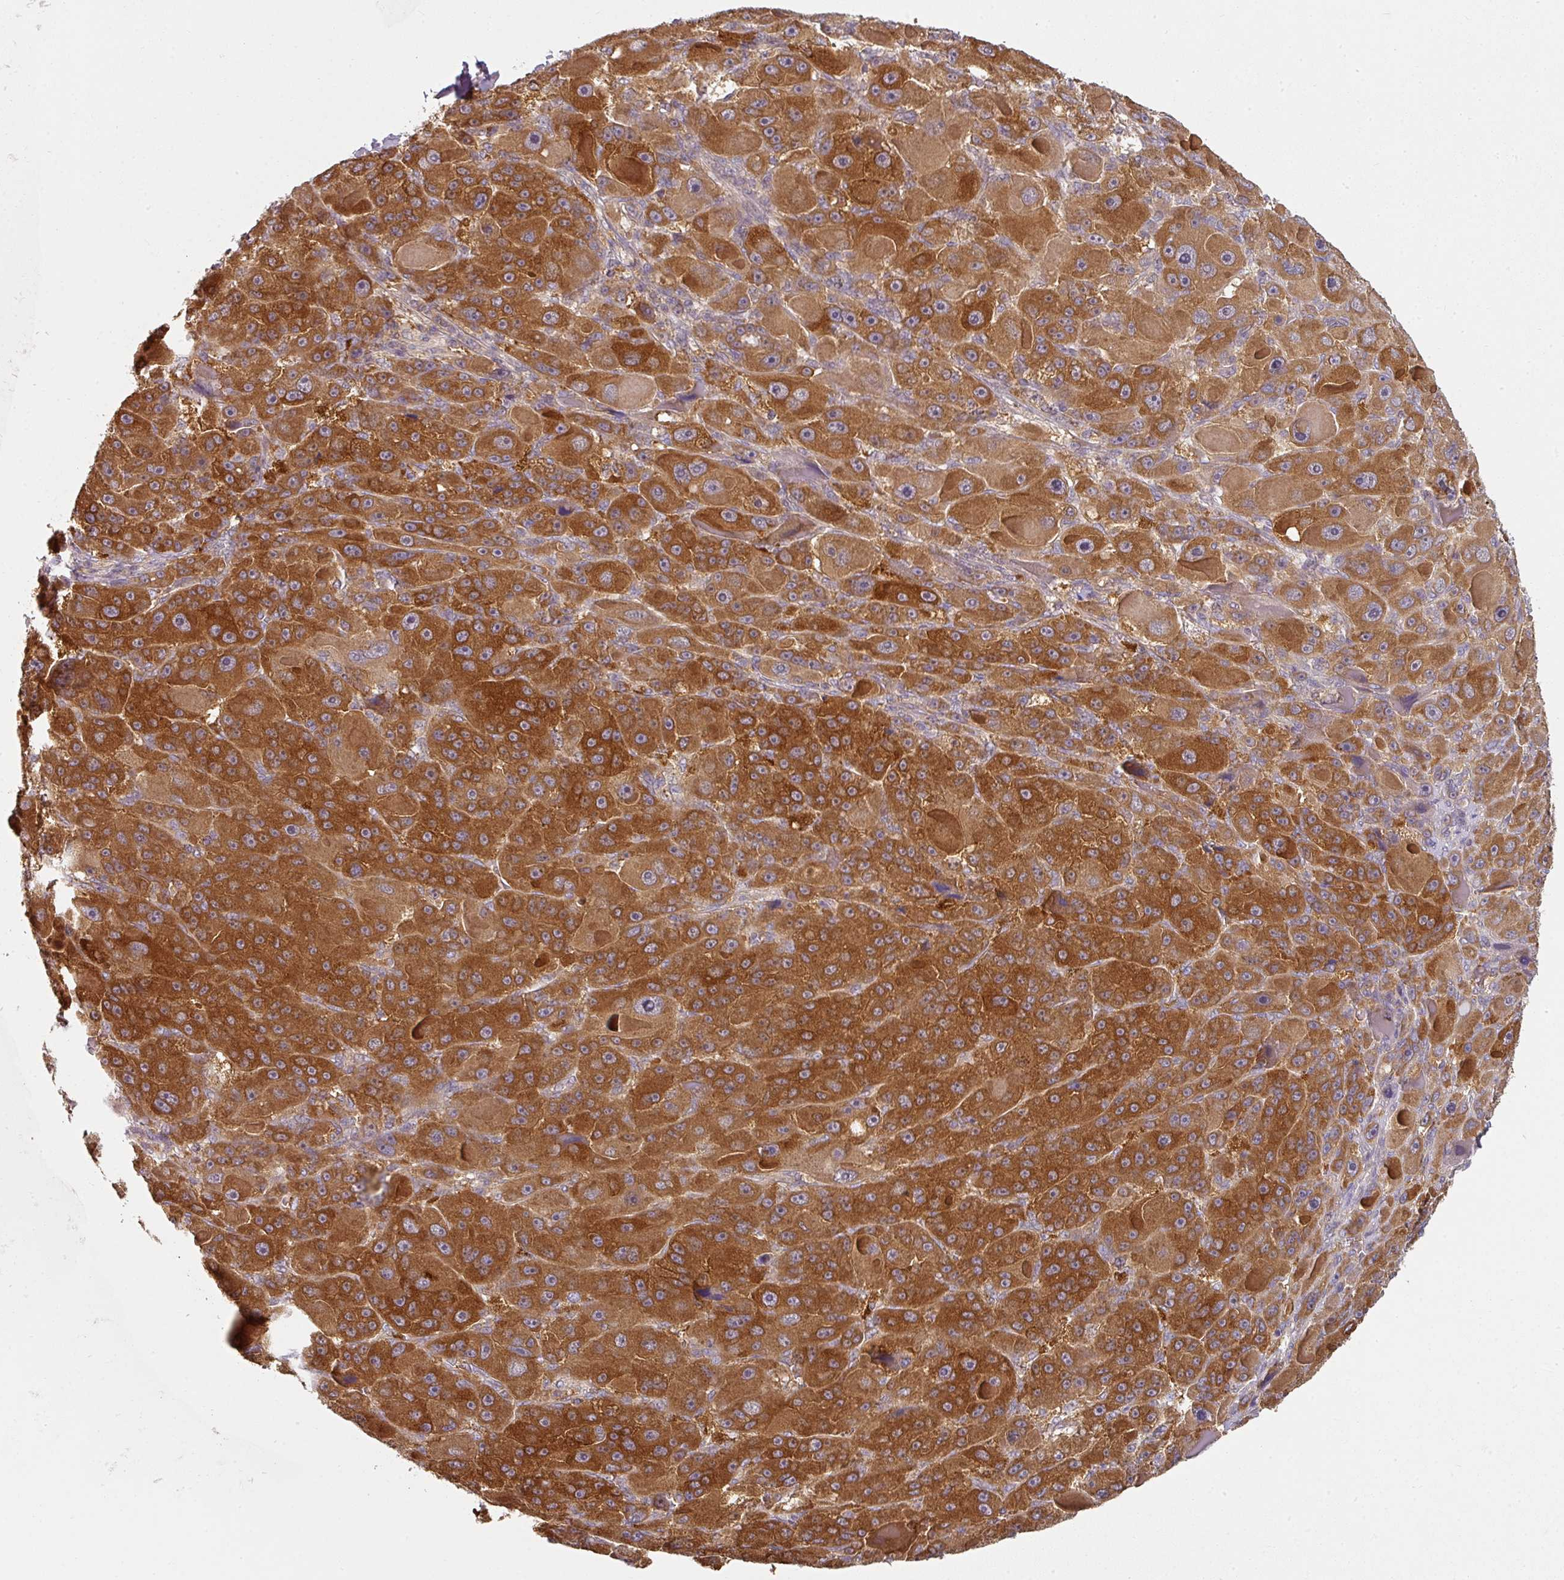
{"staining": {"intensity": "strong", "quantity": ">75%", "location": "cytoplasmic/membranous"}, "tissue": "liver cancer", "cell_type": "Tumor cells", "image_type": "cancer", "snomed": [{"axis": "morphology", "description": "Carcinoma, Hepatocellular, NOS"}, {"axis": "topography", "description": "Liver"}], "caption": "Tumor cells exhibit strong cytoplasmic/membranous staining in about >75% of cells in liver cancer.", "gene": "MAP2K2", "patient": {"sex": "male", "age": 76}}